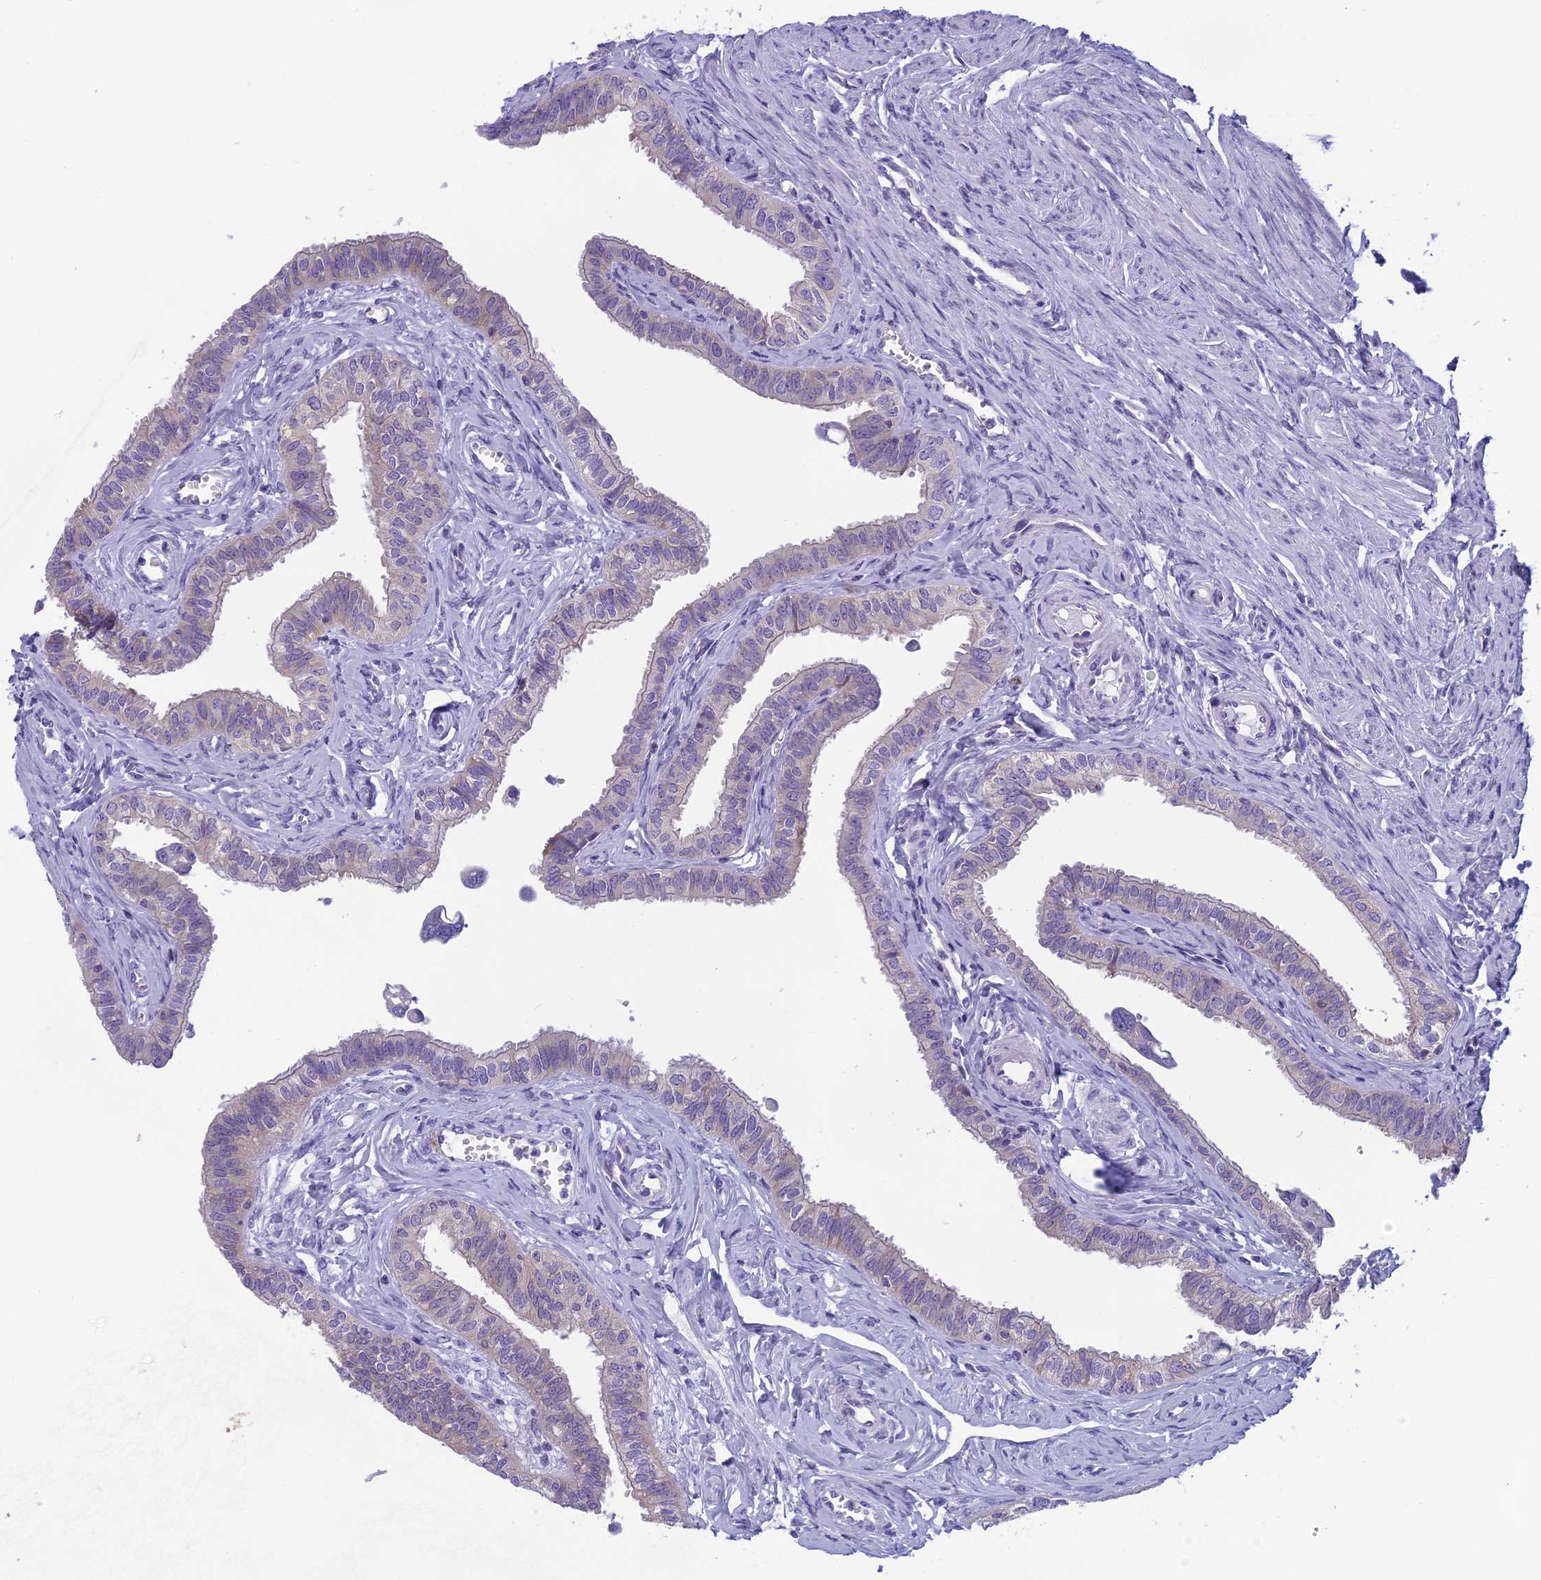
{"staining": {"intensity": "moderate", "quantity": "25%-75%", "location": "cytoplasmic/membranous"}, "tissue": "fallopian tube", "cell_type": "Glandular cells", "image_type": "normal", "snomed": [{"axis": "morphology", "description": "Normal tissue, NOS"}, {"axis": "morphology", "description": "Carcinoma, NOS"}, {"axis": "topography", "description": "Fallopian tube"}, {"axis": "topography", "description": "Ovary"}], "caption": "This histopathology image reveals IHC staining of benign fallopian tube, with medium moderate cytoplasmic/membranous positivity in approximately 25%-75% of glandular cells.", "gene": "ARHGEF37", "patient": {"sex": "female", "age": 59}}